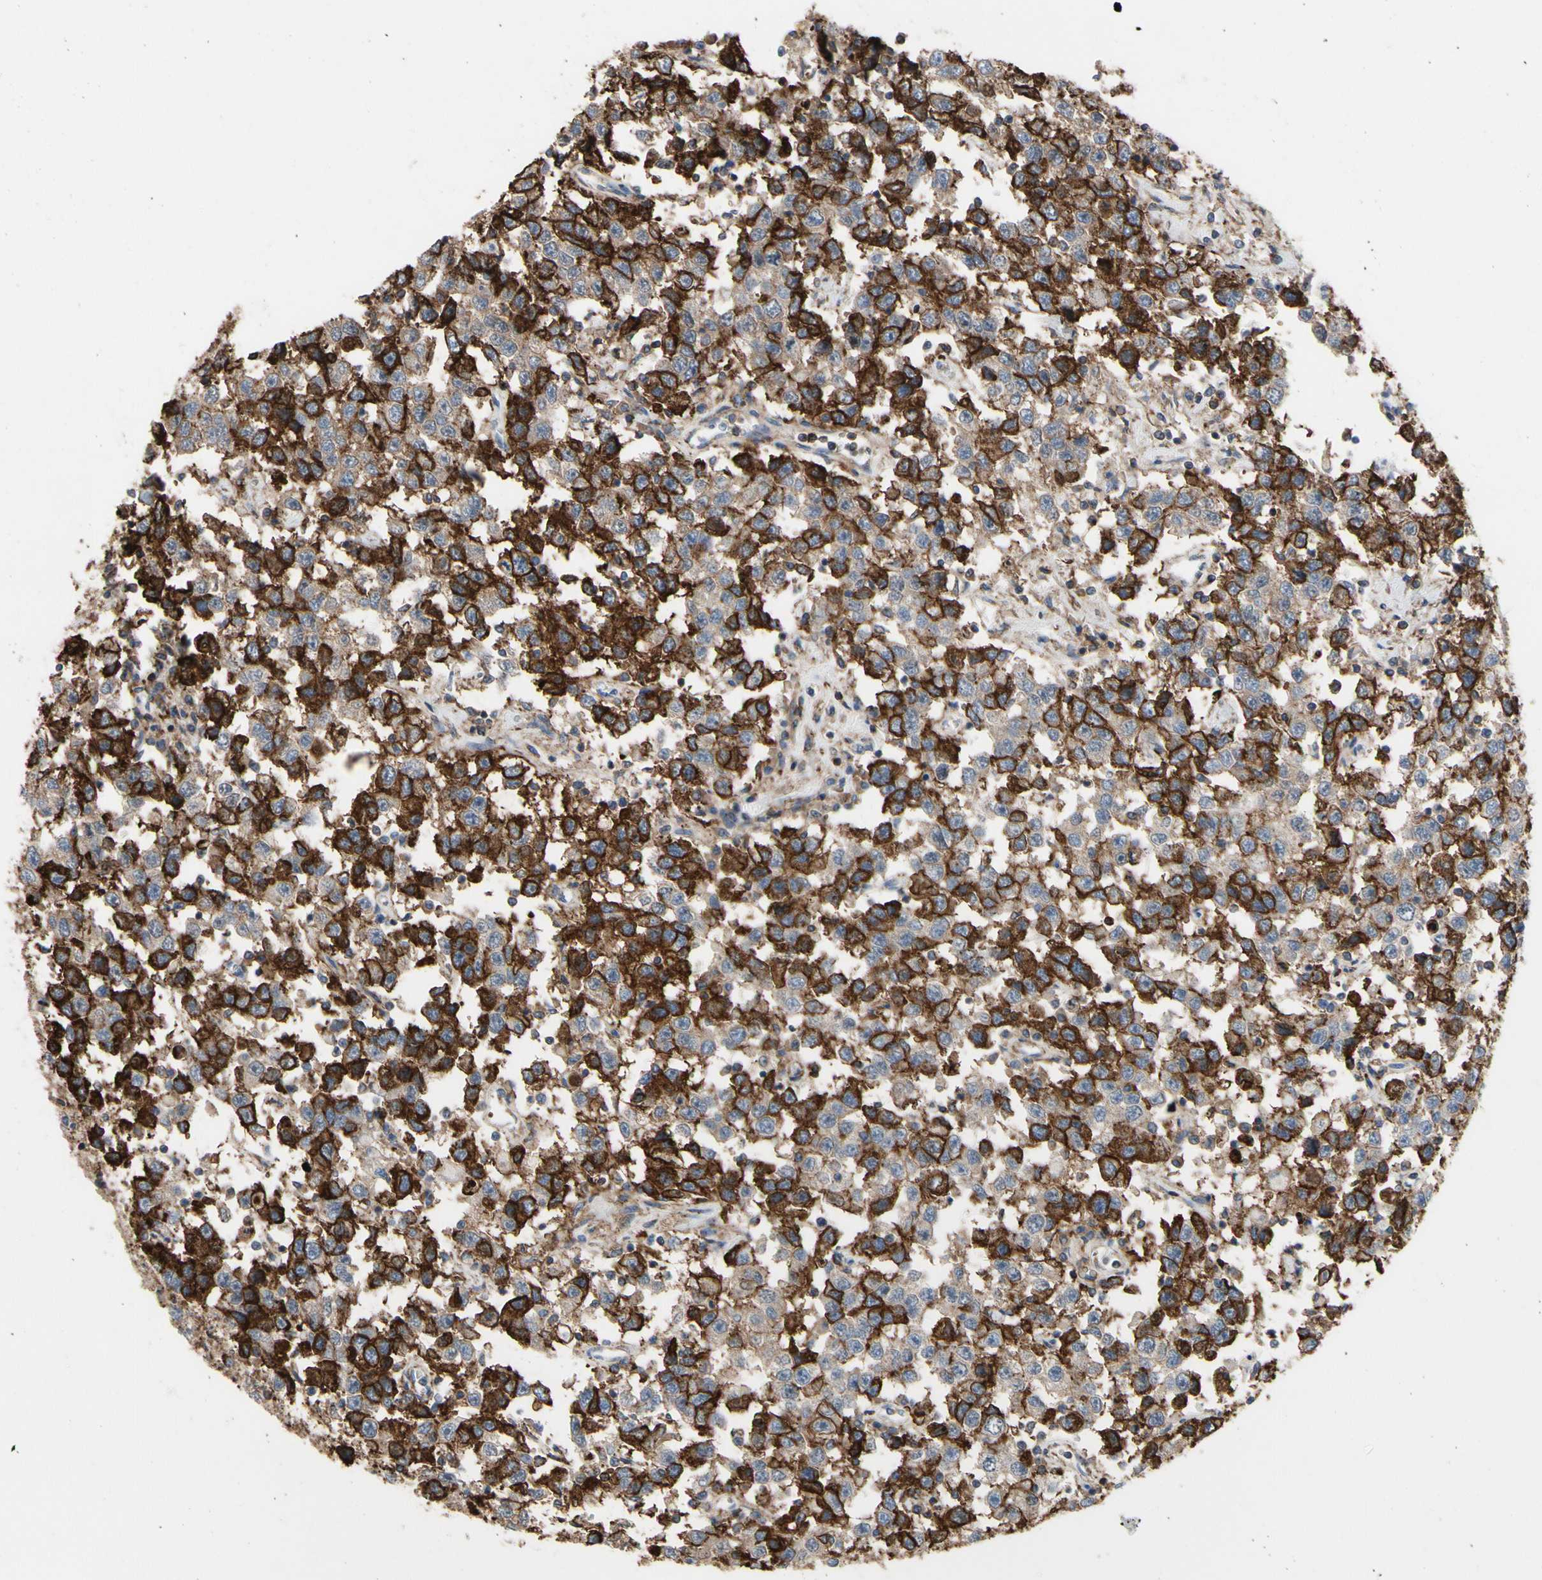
{"staining": {"intensity": "strong", "quantity": "25%-75%", "location": "cytoplasmic/membranous"}, "tissue": "testis cancer", "cell_type": "Tumor cells", "image_type": "cancer", "snomed": [{"axis": "morphology", "description": "Seminoma, NOS"}, {"axis": "topography", "description": "Testis"}], "caption": "Immunohistochemistry histopathology image of human seminoma (testis) stained for a protein (brown), which shows high levels of strong cytoplasmic/membranous staining in about 25%-75% of tumor cells.", "gene": "ANXA6", "patient": {"sex": "male", "age": 41}}